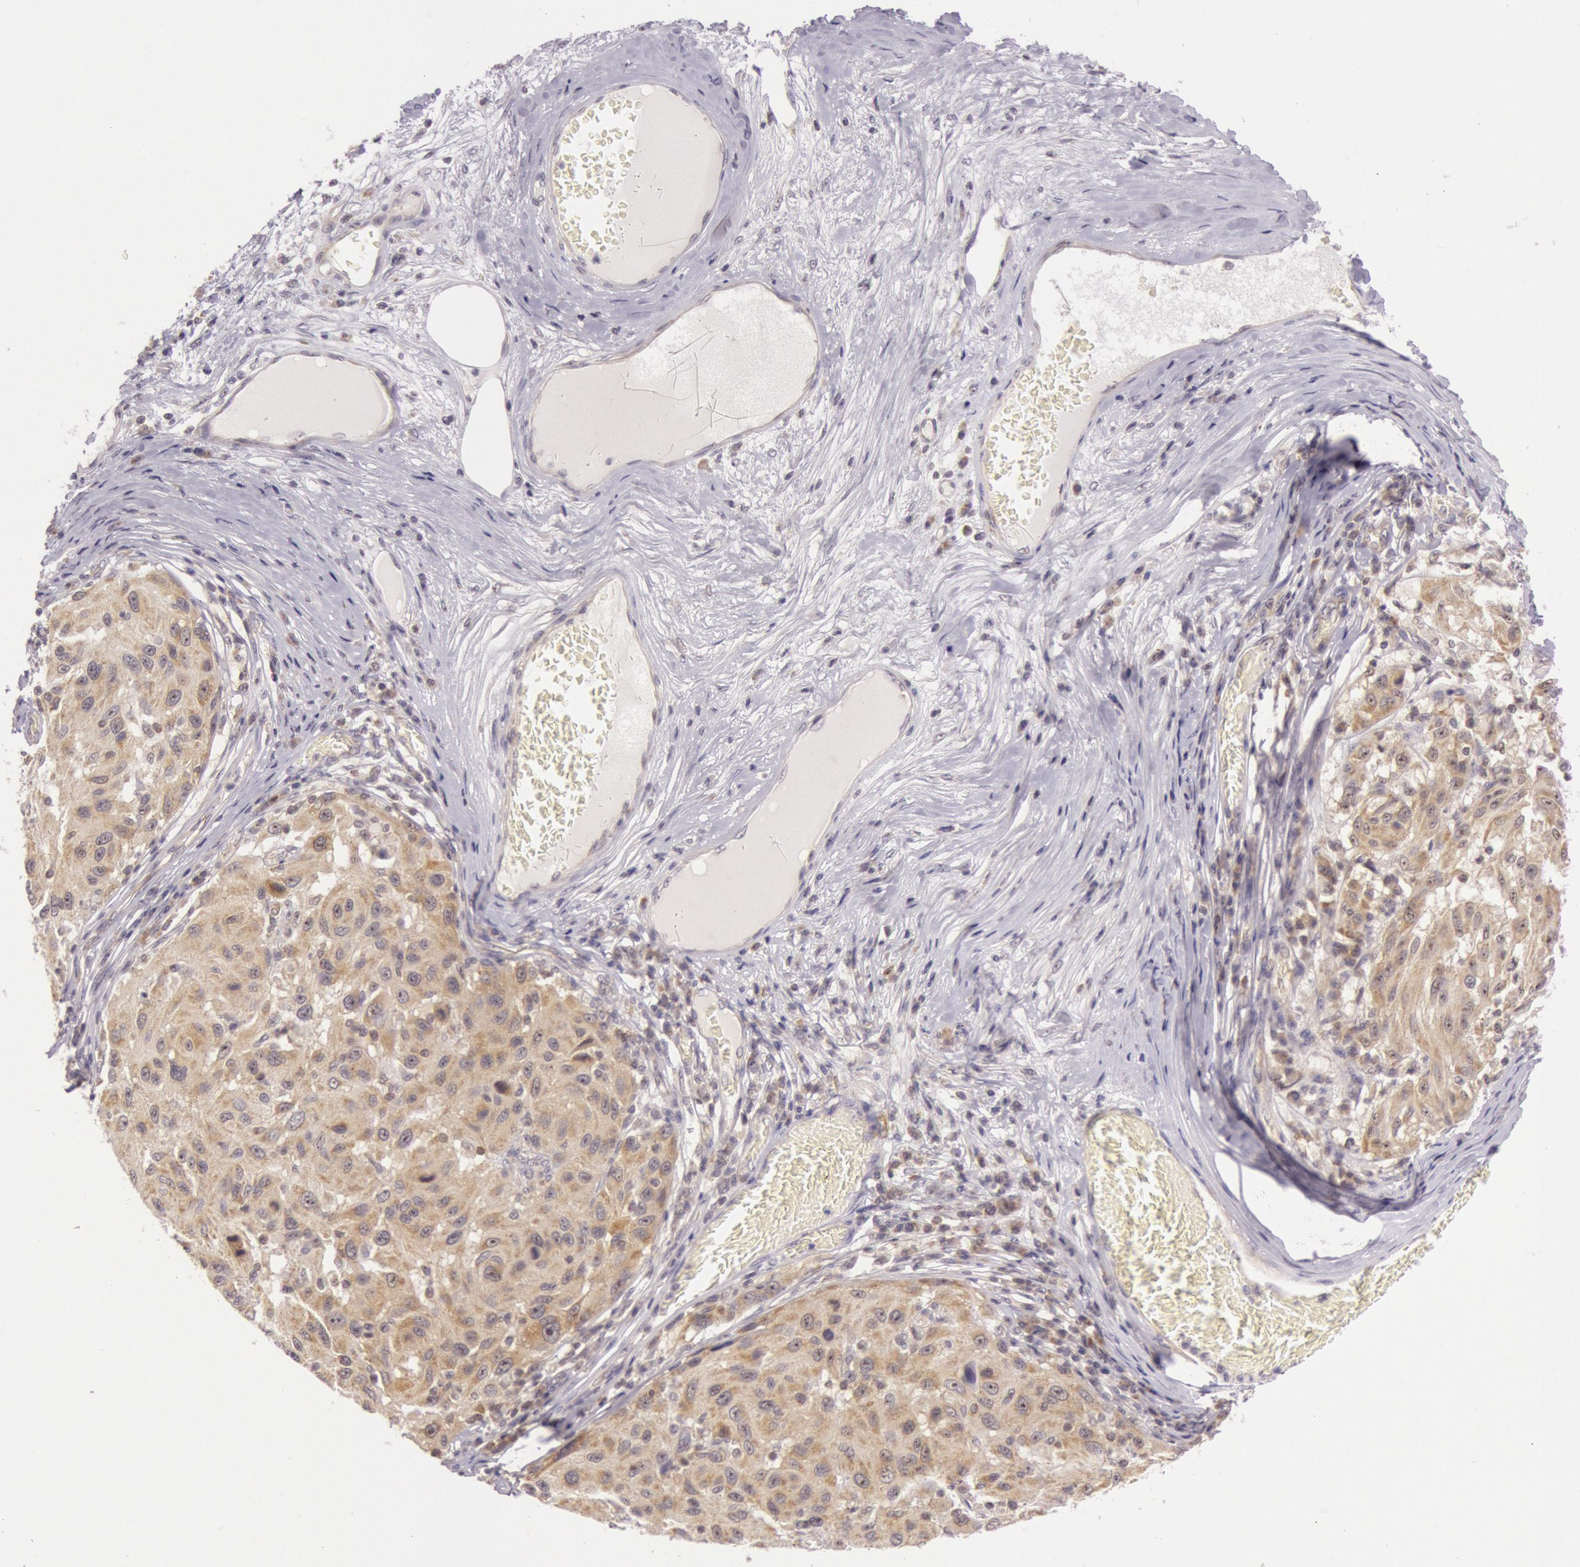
{"staining": {"intensity": "moderate", "quantity": ">75%", "location": "cytoplasmic/membranous,nuclear"}, "tissue": "melanoma", "cell_type": "Tumor cells", "image_type": "cancer", "snomed": [{"axis": "morphology", "description": "Malignant melanoma, NOS"}, {"axis": "topography", "description": "Skin"}], "caption": "A photomicrograph showing moderate cytoplasmic/membranous and nuclear staining in about >75% of tumor cells in malignant melanoma, as visualized by brown immunohistochemical staining.", "gene": "CDK16", "patient": {"sex": "female", "age": 77}}